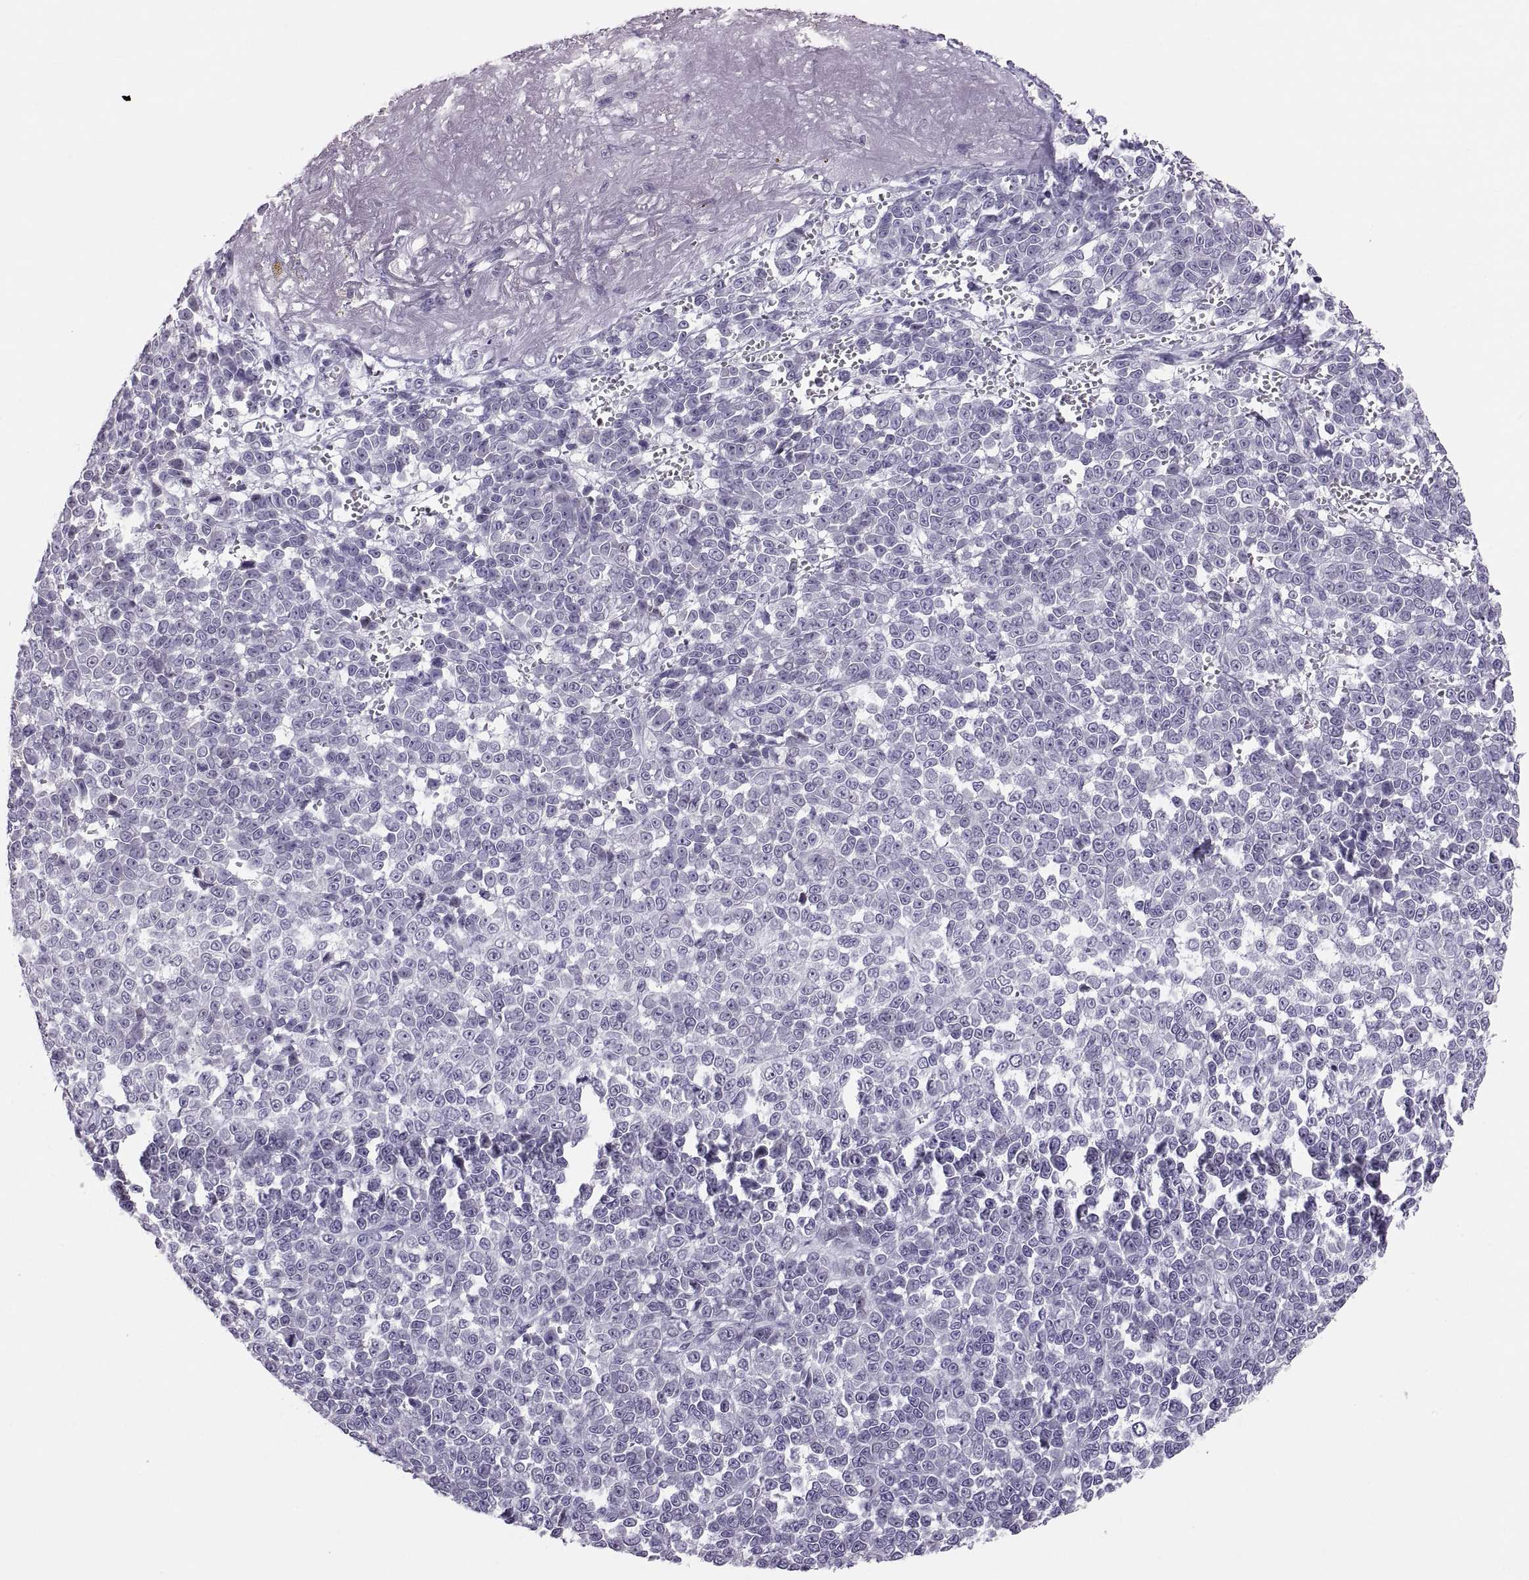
{"staining": {"intensity": "negative", "quantity": "none", "location": "none"}, "tissue": "melanoma", "cell_type": "Tumor cells", "image_type": "cancer", "snomed": [{"axis": "morphology", "description": "Malignant melanoma, NOS"}, {"axis": "topography", "description": "Skin"}], "caption": "This is an IHC image of human malignant melanoma. There is no staining in tumor cells.", "gene": "FAM170A", "patient": {"sex": "female", "age": 95}}